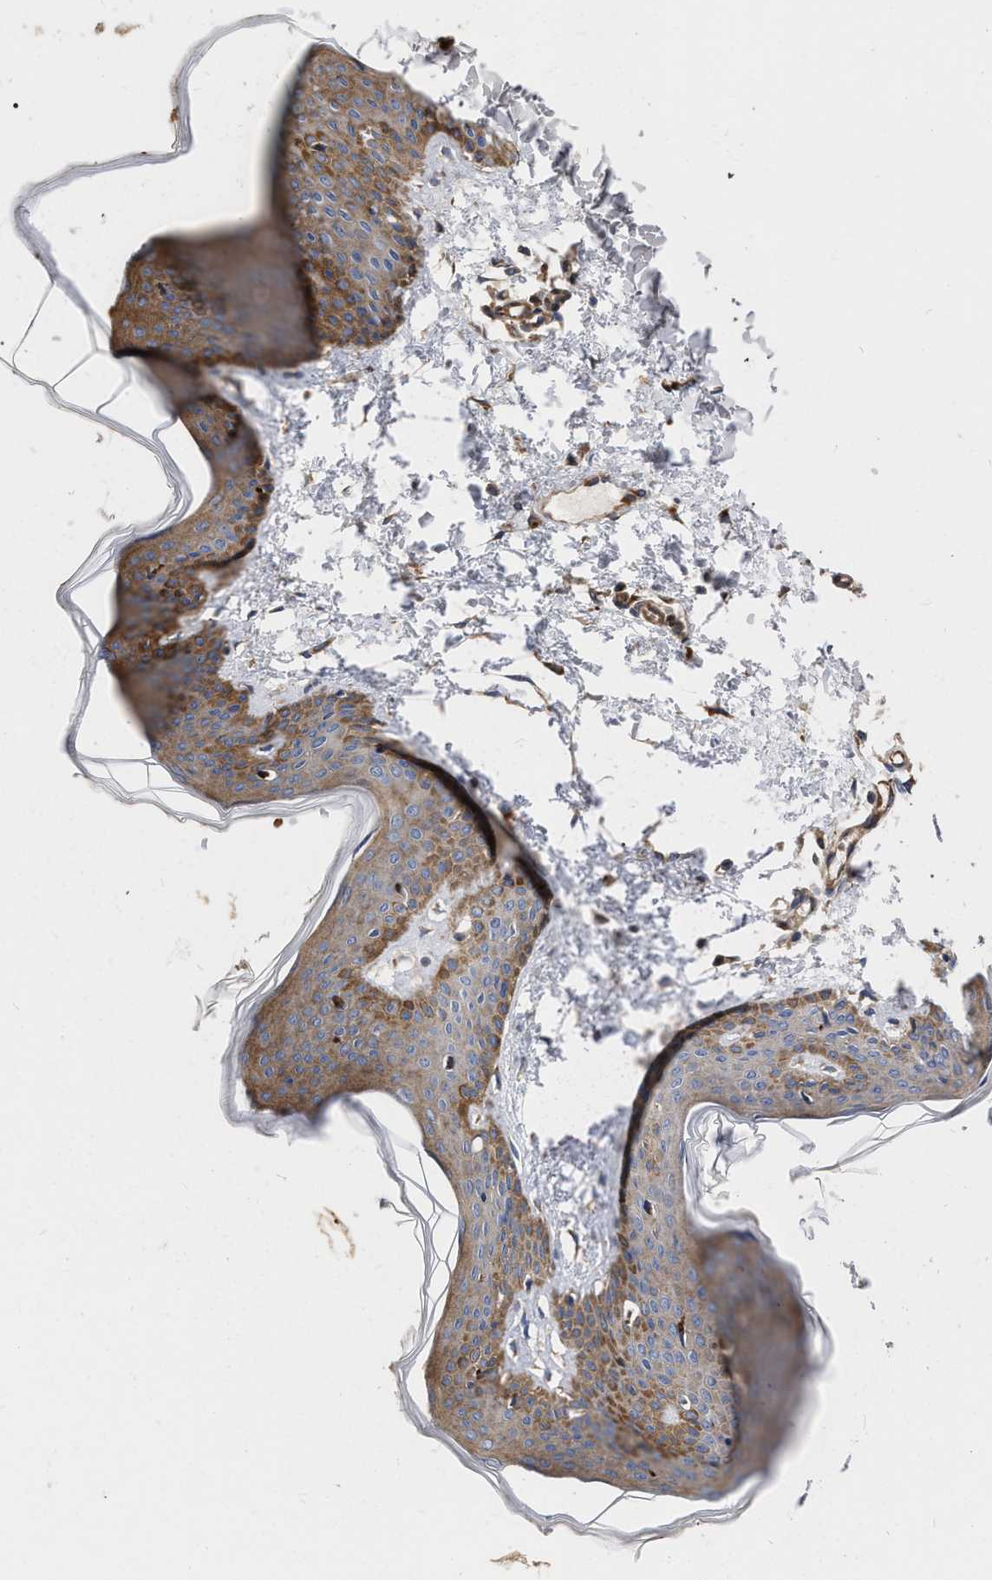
{"staining": {"intensity": "moderate", "quantity": ">75%", "location": "cytoplasmic/membranous"}, "tissue": "skin", "cell_type": "Fibroblasts", "image_type": "normal", "snomed": [{"axis": "morphology", "description": "Normal tissue, NOS"}, {"axis": "topography", "description": "Skin"}], "caption": "Approximately >75% of fibroblasts in normal human skin demonstrate moderate cytoplasmic/membranous protein expression as visualized by brown immunohistochemical staining.", "gene": "MLST8", "patient": {"sex": "female", "age": 17}}